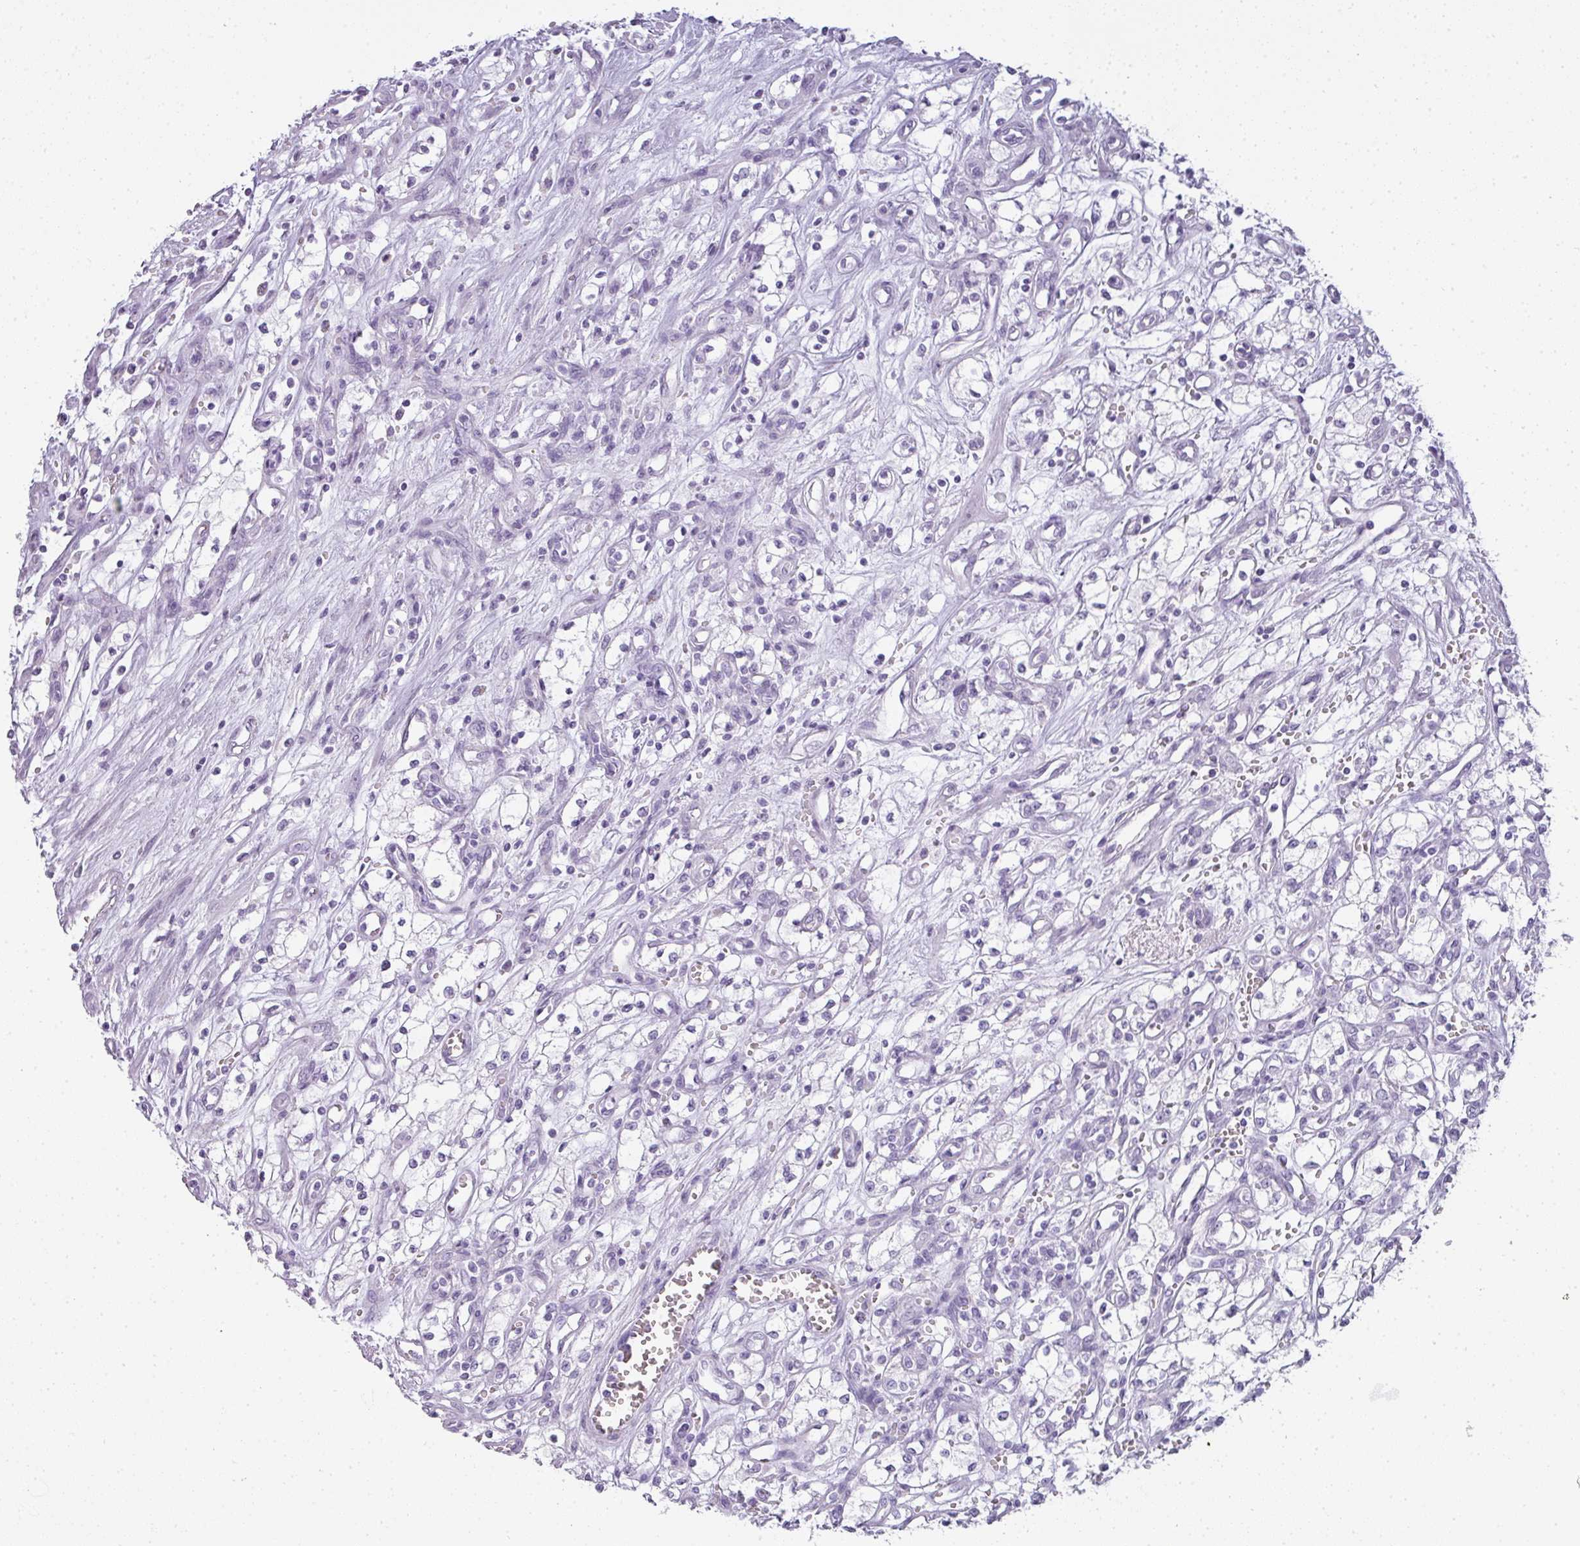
{"staining": {"intensity": "negative", "quantity": "none", "location": "none"}, "tissue": "renal cancer", "cell_type": "Tumor cells", "image_type": "cancer", "snomed": [{"axis": "morphology", "description": "Adenocarcinoma, NOS"}, {"axis": "topography", "description": "Kidney"}], "caption": "This is an IHC photomicrograph of renal cancer (adenocarcinoma). There is no expression in tumor cells.", "gene": "RBMY1F", "patient": {"sex": "male", "age": 59}}